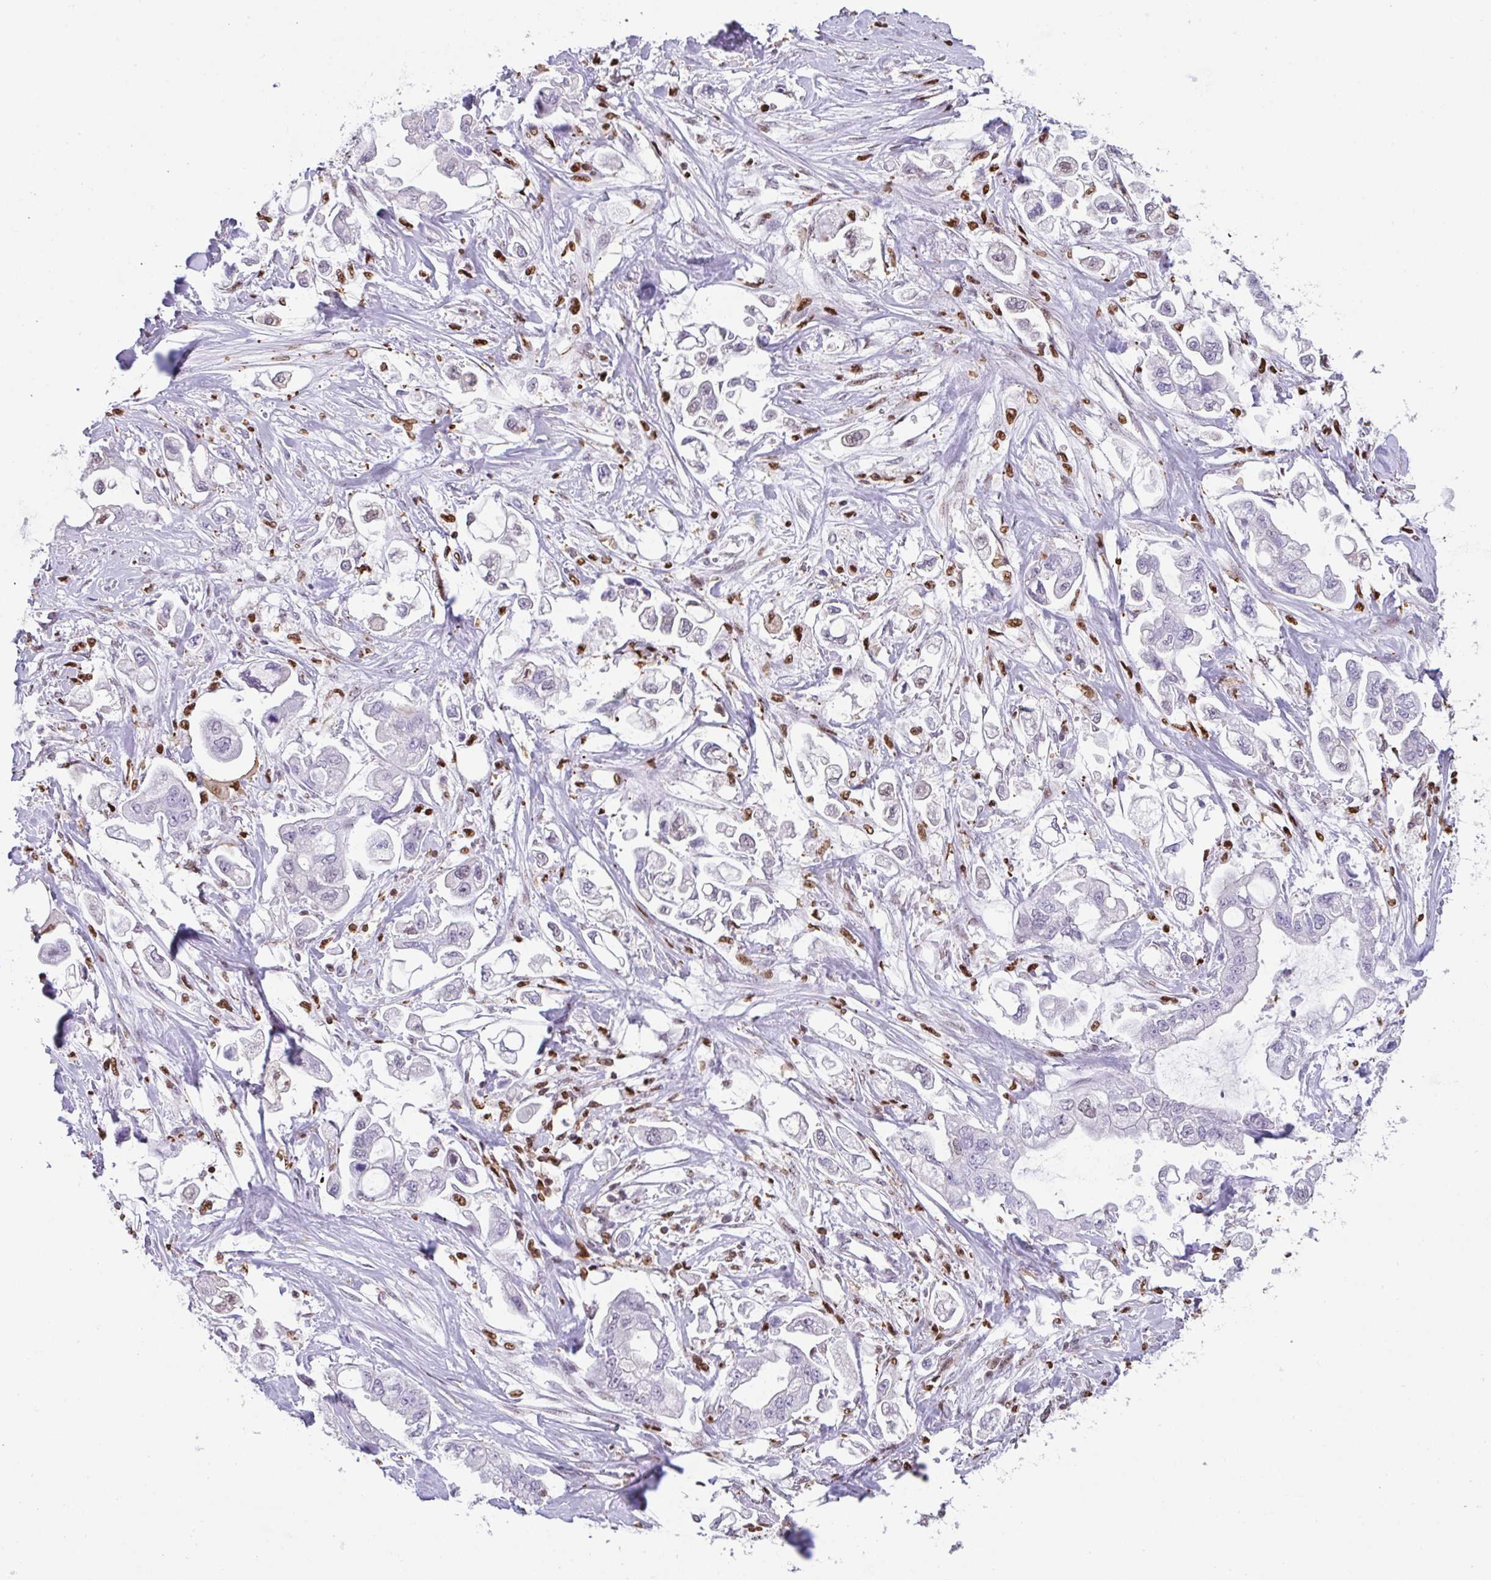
{"staining": {"intensity": "negative", "quantity": "none", "location": "none"}, "tissue": "stomach cancer", "cell_type": "Tumor cells", "image_type": "cancer", "snomed": [{"axis": "morphology", "description": "Adenocarcinoma, NOS"}, {"axis": "topography", "description": "Stomach"}], "caption": "DAB (3,3'-diaminobenzidine) immunohistochemical staining of adenocarcinoma (stomach) shows no significant positivity in tumor cells.", "gene": "BTBD10", "patient": {"sex": "male", "age": 62}}